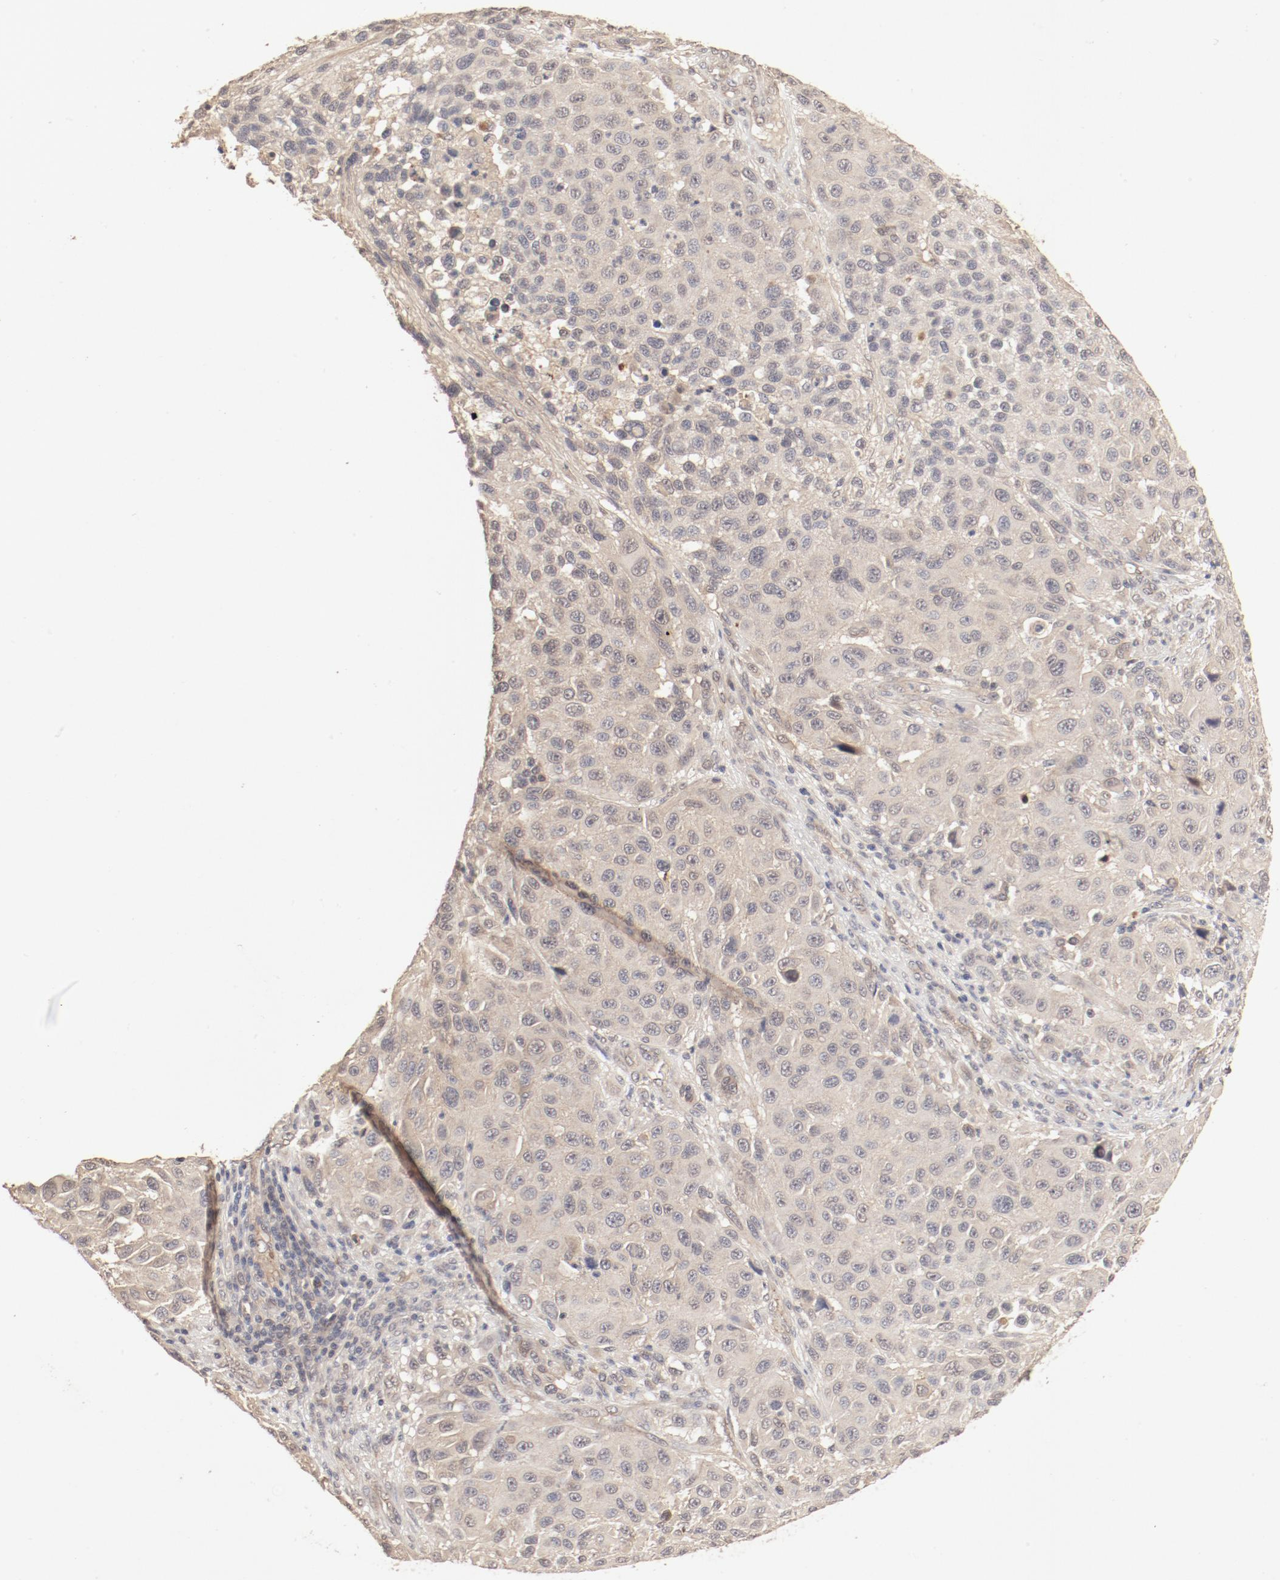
{"staining": {"intensity": "weak", "quantity": ">75%", "location": "cytoplasmic/membranous"}, "tissue": "melanoma", "cell_type": "Tumor cells", "image_type": "cancer", "snomed": [{"axis": "morphology", "description": "Malignant melanoma, Metastatic site"}, {"axis": "topography", "description": "Lymph node"}], "caption": "Immunohistochemical staining of human malignant melanoma (metastatic site) displays weak cytoplasmic/membranous protein expression in approximately >75% of tumor cells.", "gene": "IL3RA", "patient": {"sex": "male", "age": 61}}